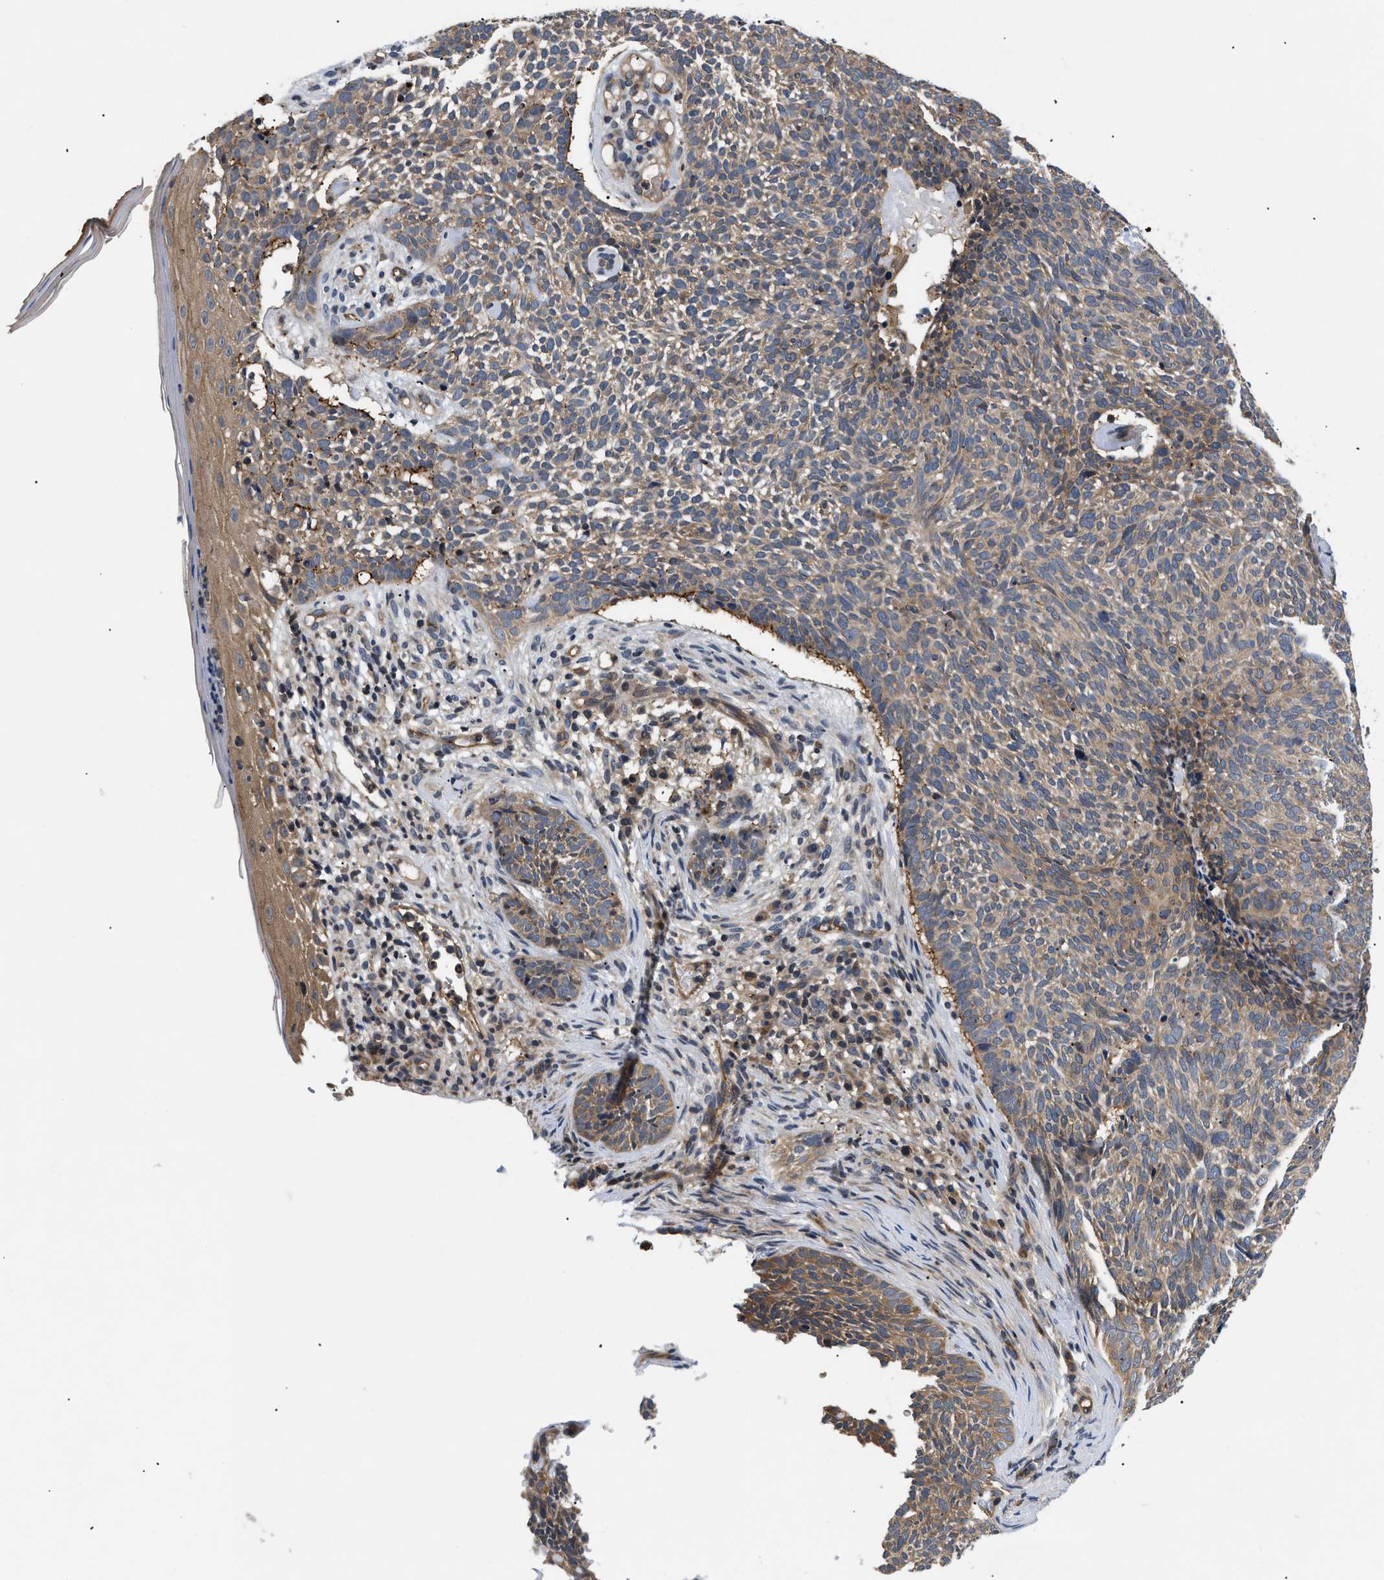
{"staining": {"intensity": "moderate", "quantity": ">75%", "location": "cytoplasmic/membranous"}, "tissue": "skin cancer", "cell_type": "Tumor cells", "image_type": "cancer", "snomed": [{"axis": "morphology", "description": "Basal cell carcinoma"}, {"axis": "topography", "description": "Skin"}], "caption": "Skin cancer (basal cell carcinoma) stained with DAB IHC demonstrates medium levels of moderate cytoplasmic/membranous expression in about >75% of tumor cells.", "gene": "HMGCR", "patient": {"sex": "female", "age": 84}}